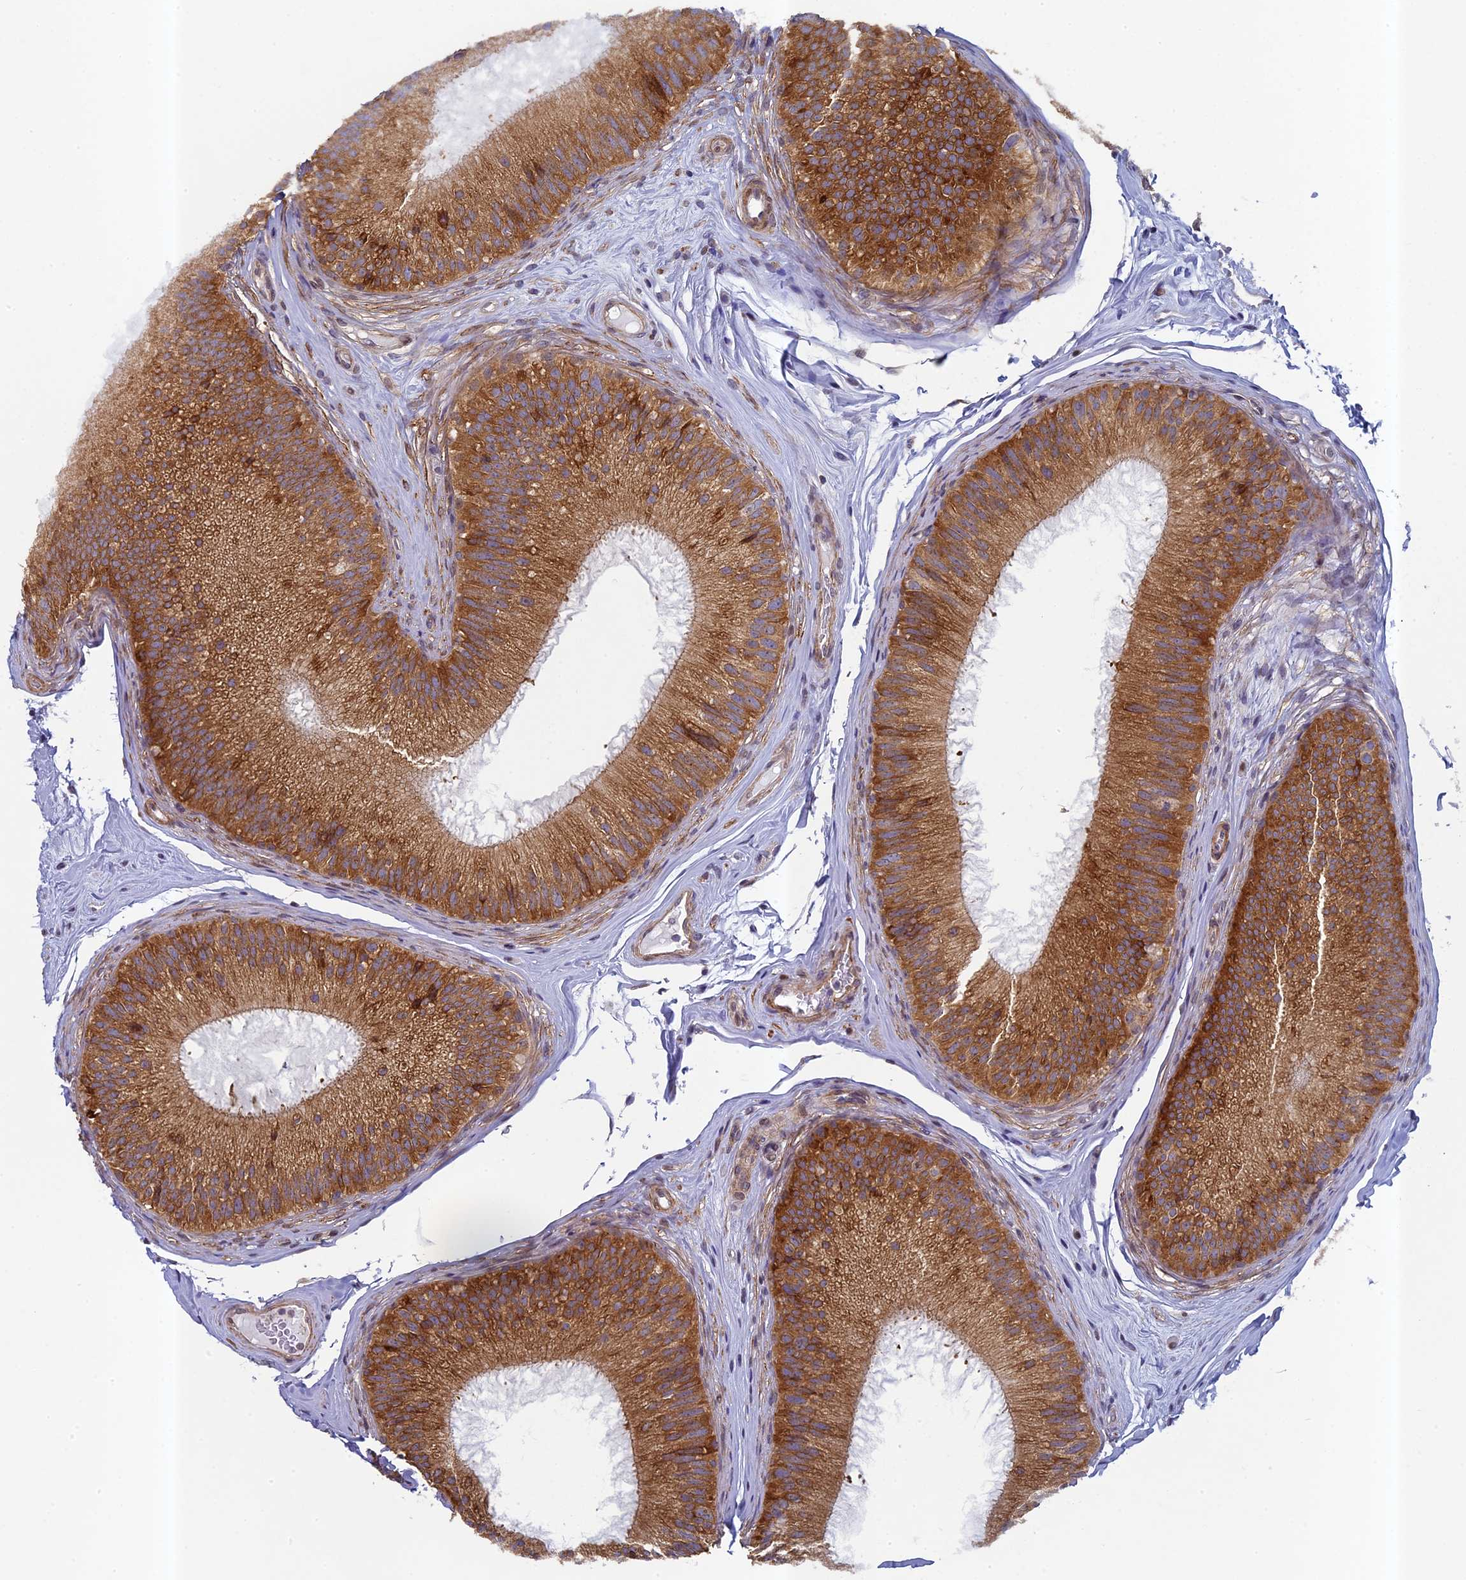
{"staining": {"intensity": "moderate", "quantity": ">75%", "location": "cytoplasmic/membranous"}, "tissue": "epididymis", "cell_type": "Glandular cells", "image_type": "normal", "snomed": [{"axis": "morphology", "description": "Normal tissue, NOS"}, {"axis": "topography", "description": "Epididymis"}], "caption": "An immunohistochemistry (IHC) image of benign tissue is shown. Protein staining in brown shows moderate cytoplasmic/membranous positivity in epididymis within glandular cells.", "gene": "DIXDC1", "patient": {"sex": "male", "age": 45}}